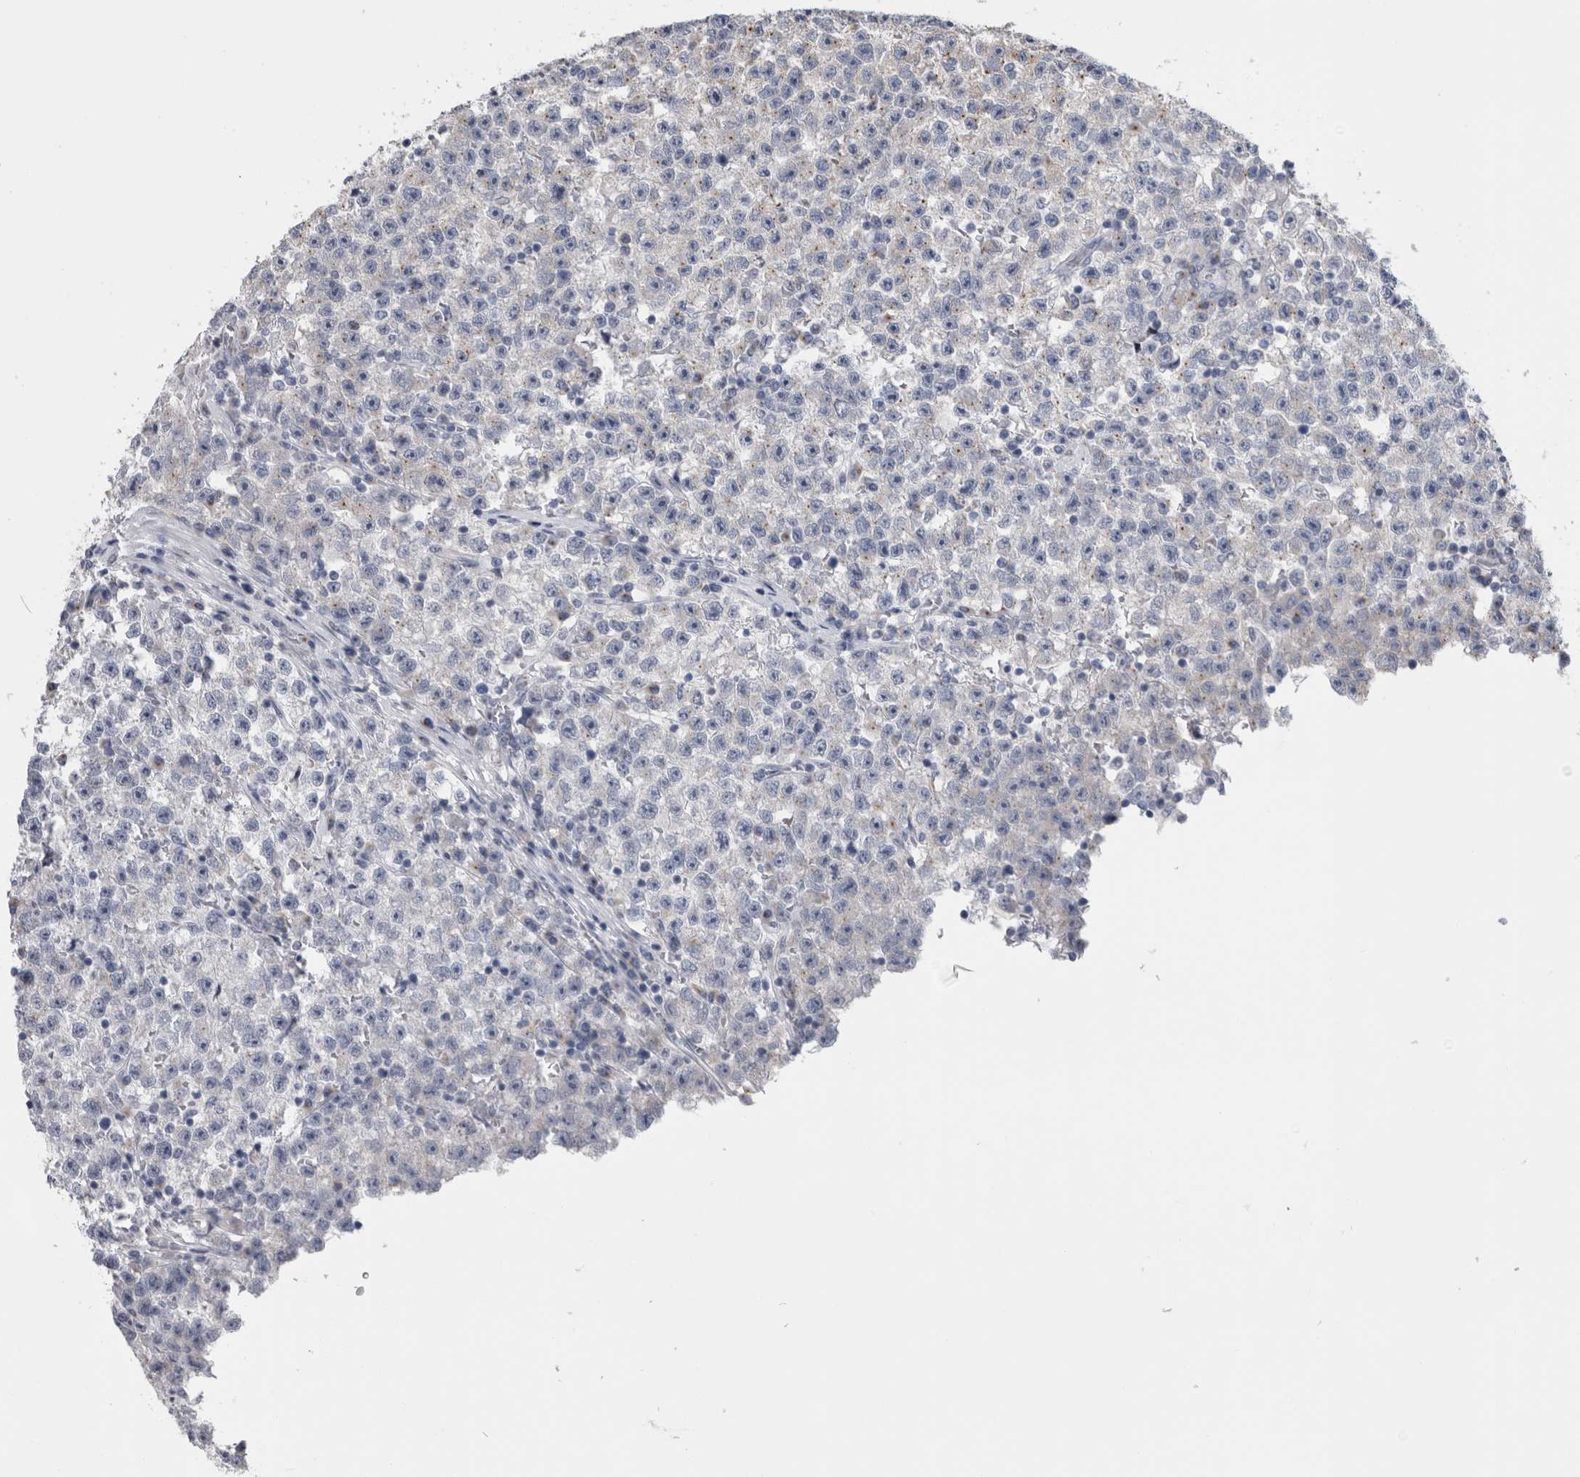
{"staining": {"intensity": "negative", "quantity": "none", "location": "none"}, "tissue": "testis cancer", "cell_type": "Tumor cells", "image_type": "cancer", "snomed": [{"axis": "morphology", "description": "Seminoma, NOS"}, {"axis": "topography", "description": "Testis"}], "caption": "This is a micrograph of IHC staining of testis cancer, which shows no staining in tumor cells. (DAB (3,3'-diaminobenzidine) immunohistochemistry, high magnification).", "gene": "AKAP9", "patient": {"sex": "male", "age": 22}}